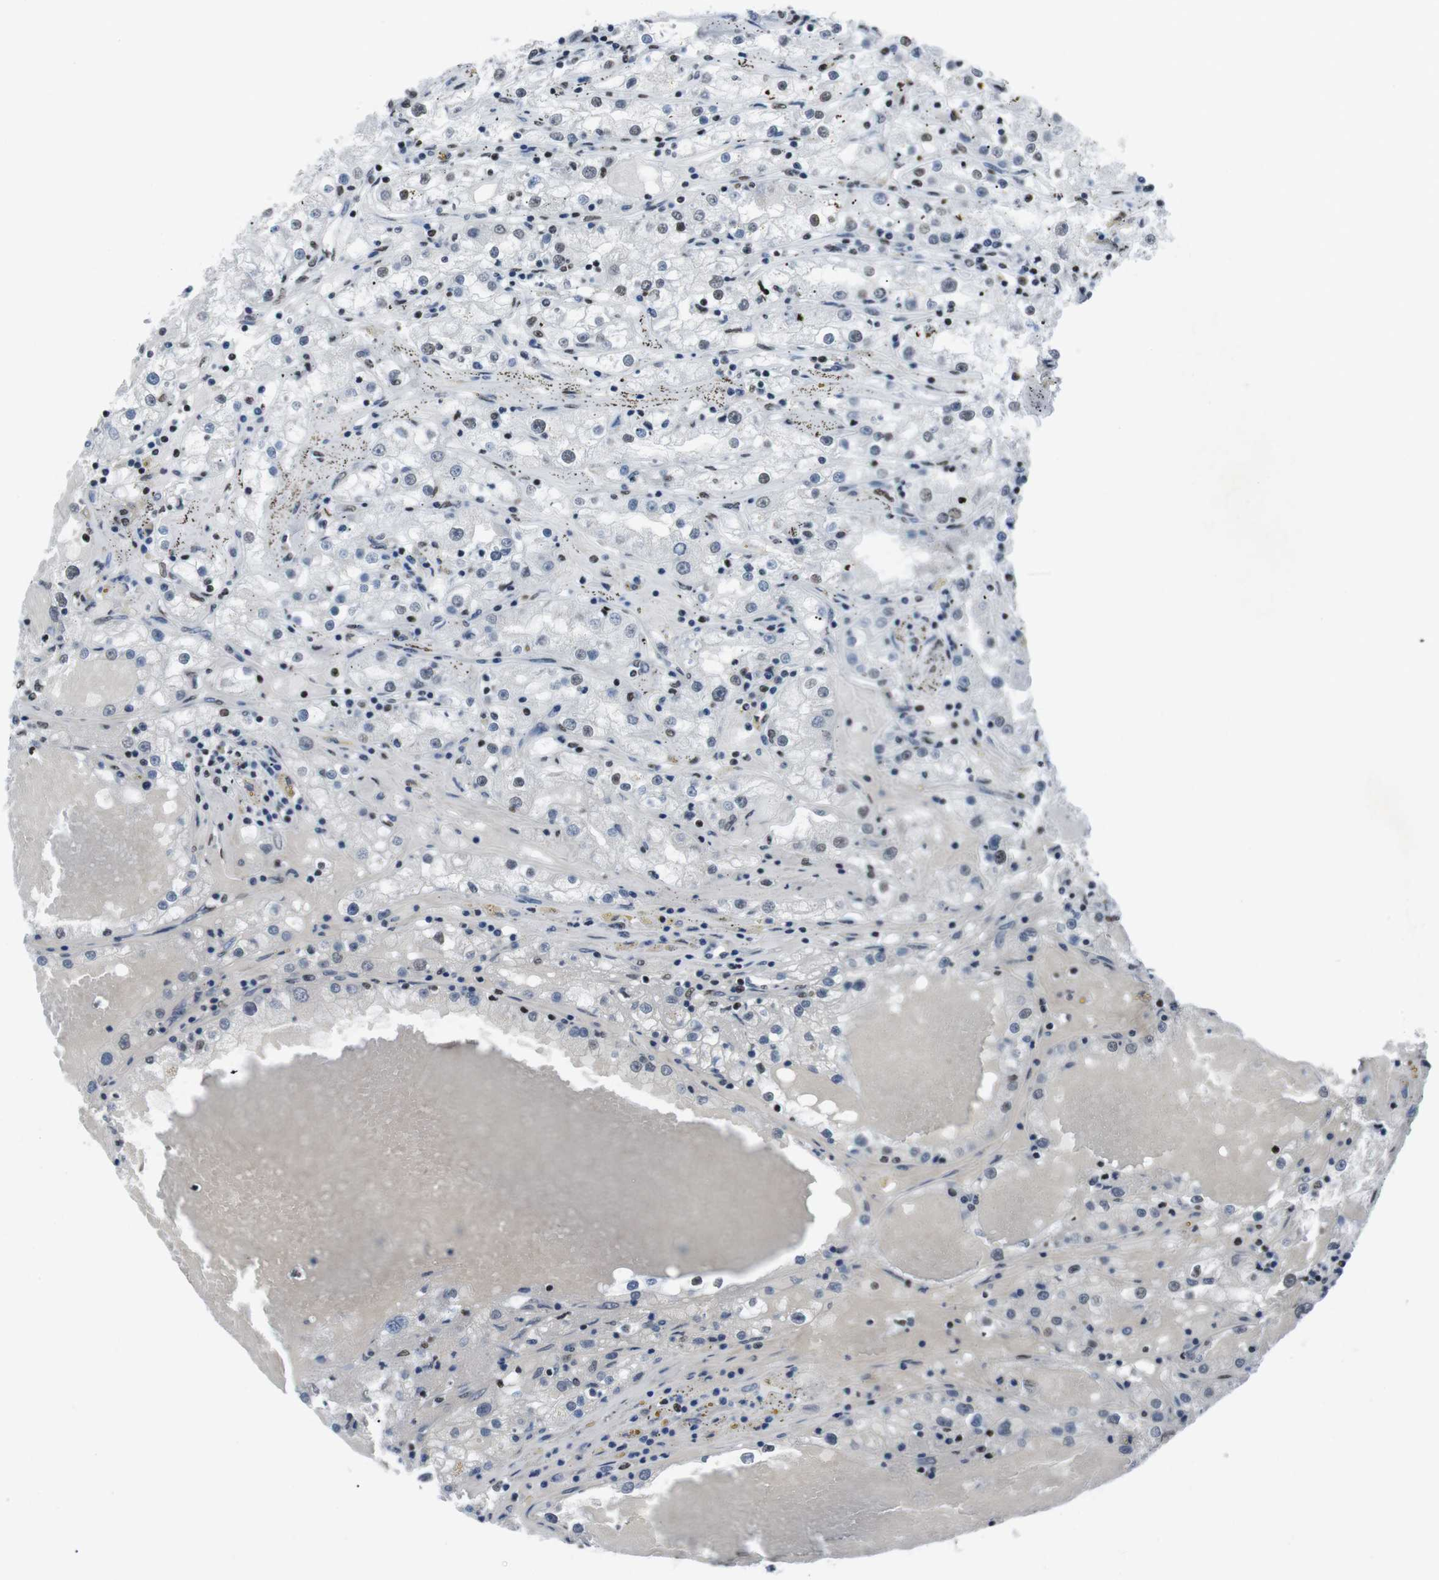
{"staining": {"intensity": "weak", "quantity": "<25%", "location": "nuclear"}, "tissue": "renal cancer", "cell_type": "Tumor cells", "image_type": "cancer", "snomed": [{"axis": "morphology", "description": "Adenocarcinoma, NOS"}, {"axis": "topography", "description": "Kidney"}], "caption": "Renal adenocarcinoma was stained to show a protein in brown. There is no significant expression in tumor cells.", "gene": "PIP4P2", "patient": {"sex": "male", "age": 56}}